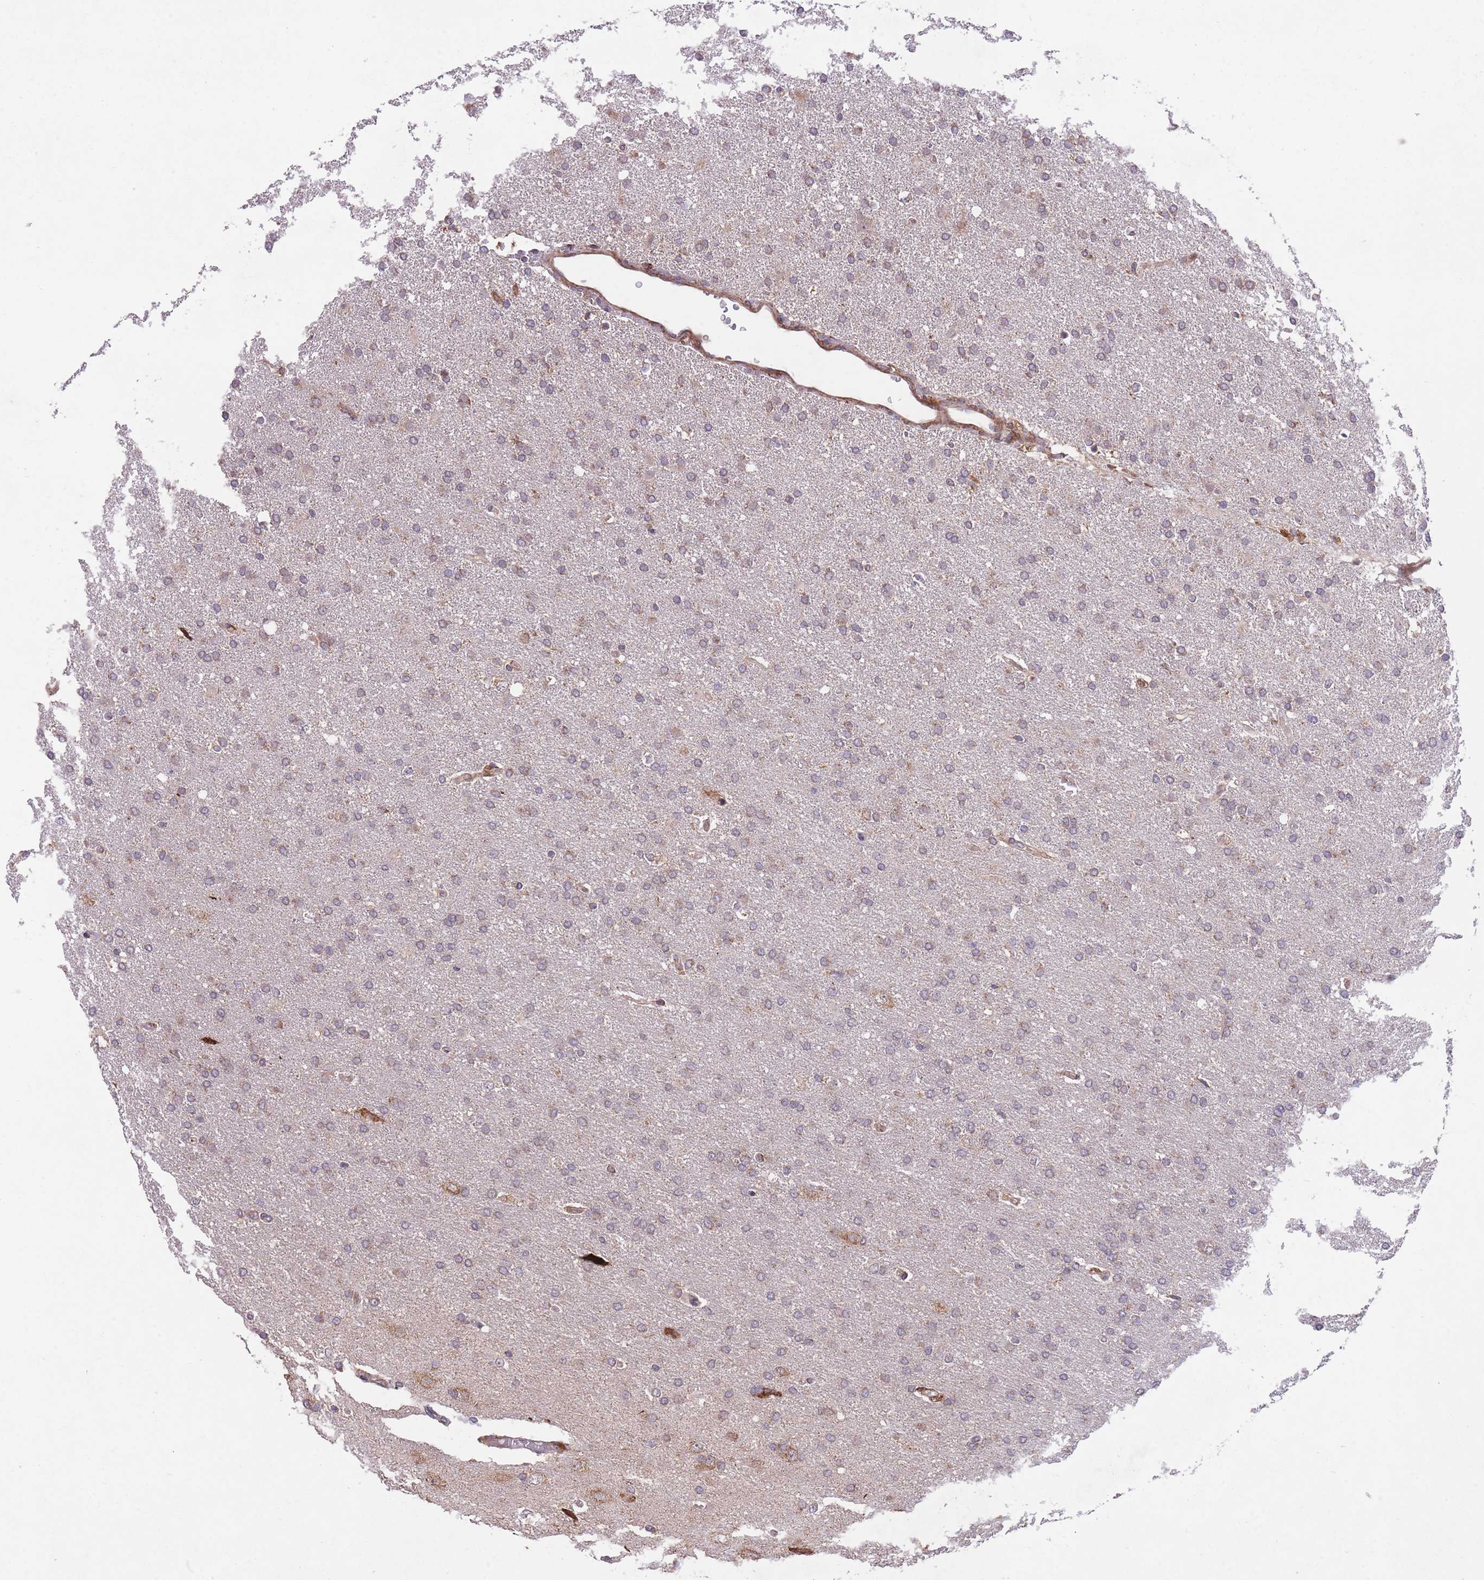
{"staining": {"intensity": "weak", "quantity": "25%-75%", "location": "cytoplasmic/membranous"}, "tissue": "glioma", "cell_type": "Tumor cells", "image_type": "cancer", "snomed": [{"axis": "morphology", "description": "Glioma, malignant, High grade"}, {"axis": "topography", "description": "Brain"}], "caption": "A brown stain shows weak cytoplasmic/membranous expression of a protein in human glioma tumor cells. The staining was performed using DAB to visualize the protein expression in brown, while the nuclei were stained in blue with hematoxylin (Magnification: 20x).", "gene": "TTLL3", "patient": {"sex": "male", "age": 72}}